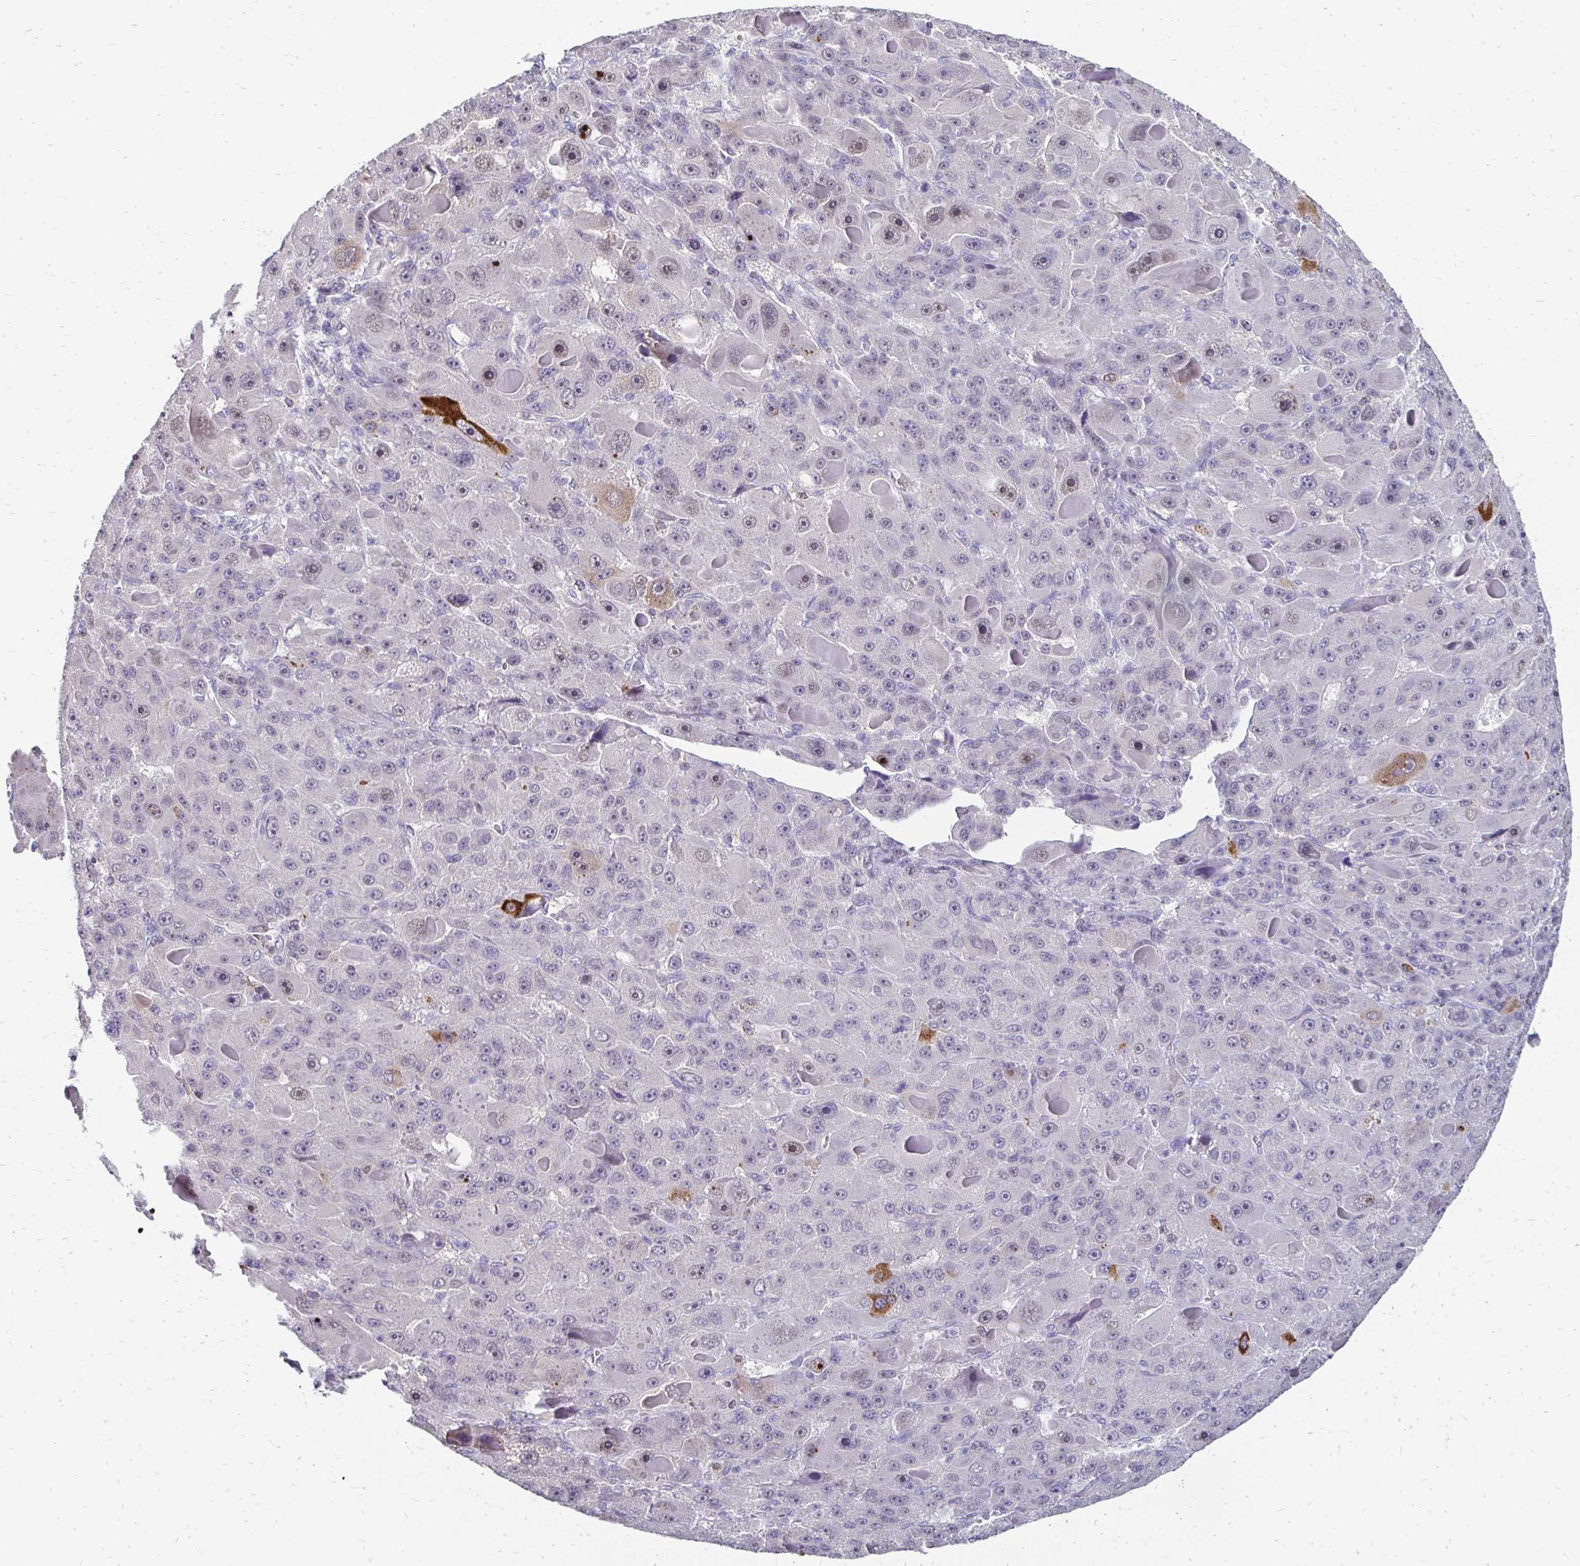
{"staining": {"intensity": "strong", "quantity": "<25%", "location": "cytoplasmic/membranous"}, "tissue": "liver cancer", "cell_type": "Tumor cells", "image_type": "cancer", "snomed": [{"axis": "morphology", "description": "Carcinoma, Hepatocellular, NOS"}, {"axis": "topography", "description": "Liver"}], "caption": "An immunohistochemistry photomicrograph of tumor tissue is shown. Protein staining in brown highlights strong cytoplasmic/membranous positivity in liver cancer within tumor cells.", "gene": "PADI2", "patient": {"sex": "male", "age": 76}}